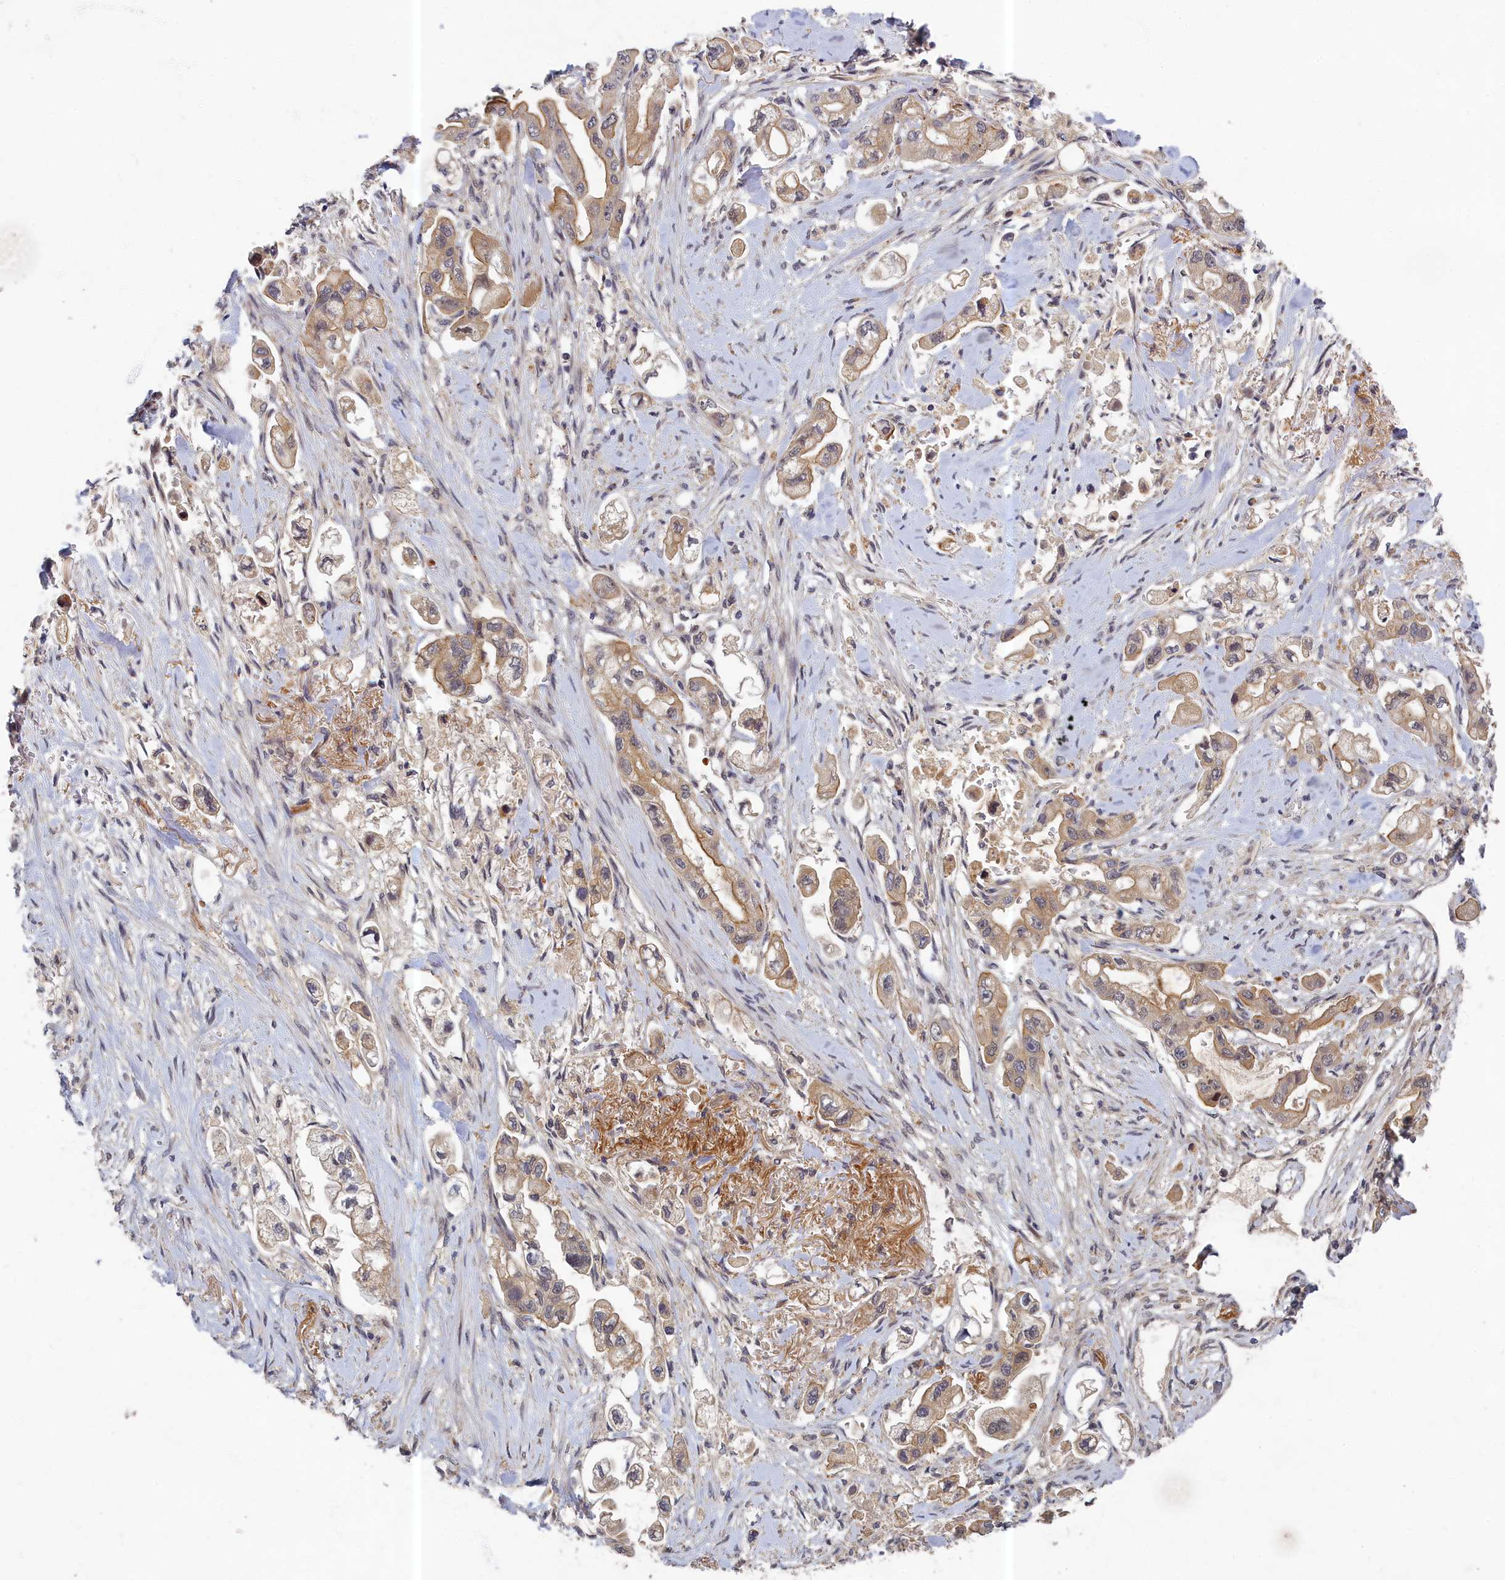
{"staining": {"intensity": "moderate", "quantity": ">75%", "location": "cytoplasmic/membranous"}, "tissue": "stomach cancer", "cell_type": "Tumor cells", "image_type": "cancer", "snomed": [{"axis": "morphology", "description": "Adenocarcinoma, NOS"}, {"axis": "topography", "description": "Stomach"}], "caption": "A medium amount of moderate cytoplasmic/membranous positivity is appreciated in approximately >75% of tumor cells in stomach cancer tissue.", "gene": "EARS2", "patient": {"sex": "male", "age": 62}}